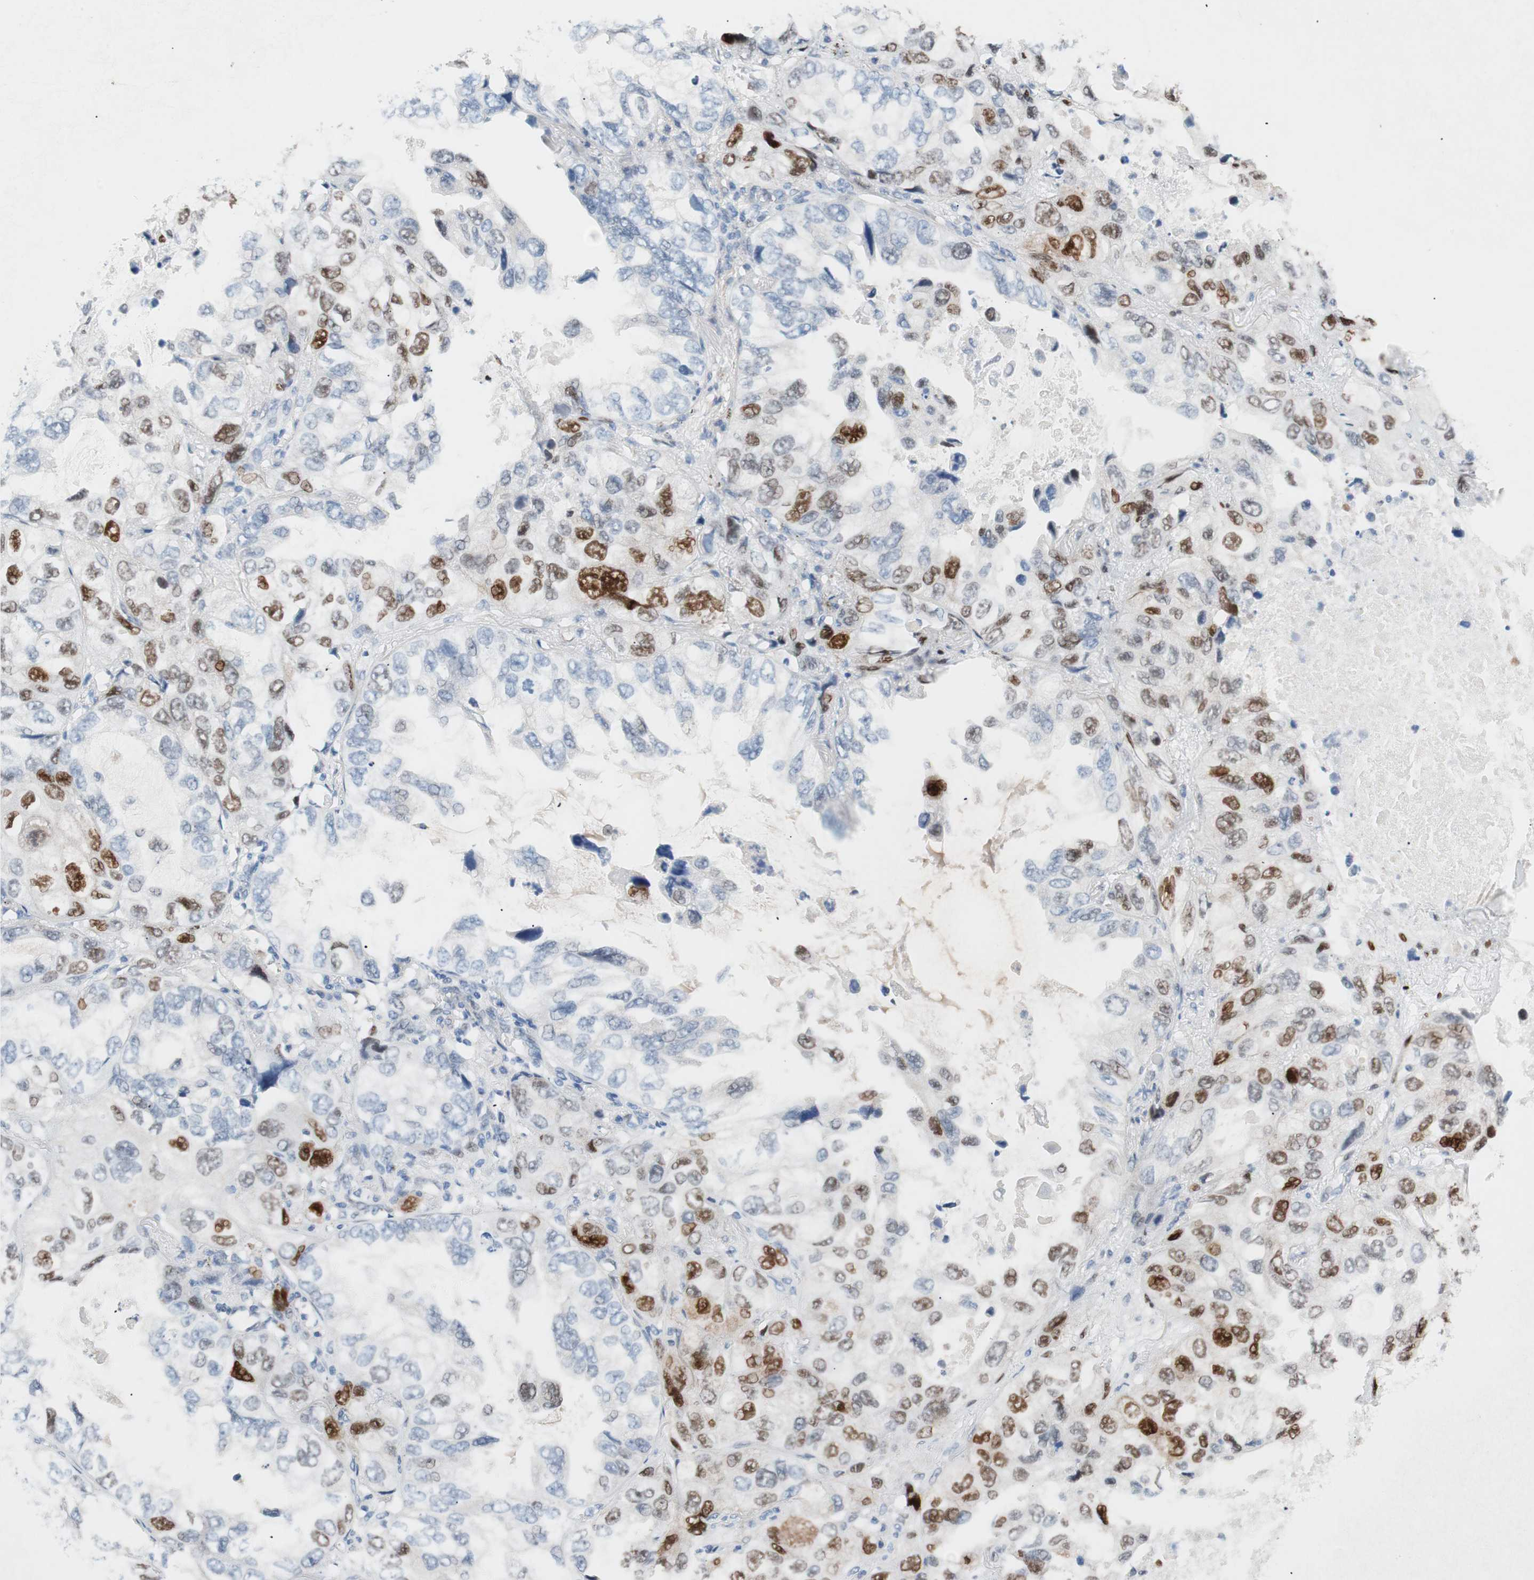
{"staining": {"intensity": "strong", "quantity": "25%-75%", "location": "nuclear"}, "tissue": "lung cancer", "cell_type": "Tumor cells", "image_type": "cancer", "snomed": [{"axis": "morphology", "description": "Squamous cell carcinoma, NOS"}, {"axis": "topography", "description": "Lung"}], "caption": "IHC of human squamous cell carcinoma (lung) displays high levels of strong nuclear staining in approximately 25%-75% of tumor cells.", "gene": "FOSL1", "patient": {"sex": "female", "age": 73}}